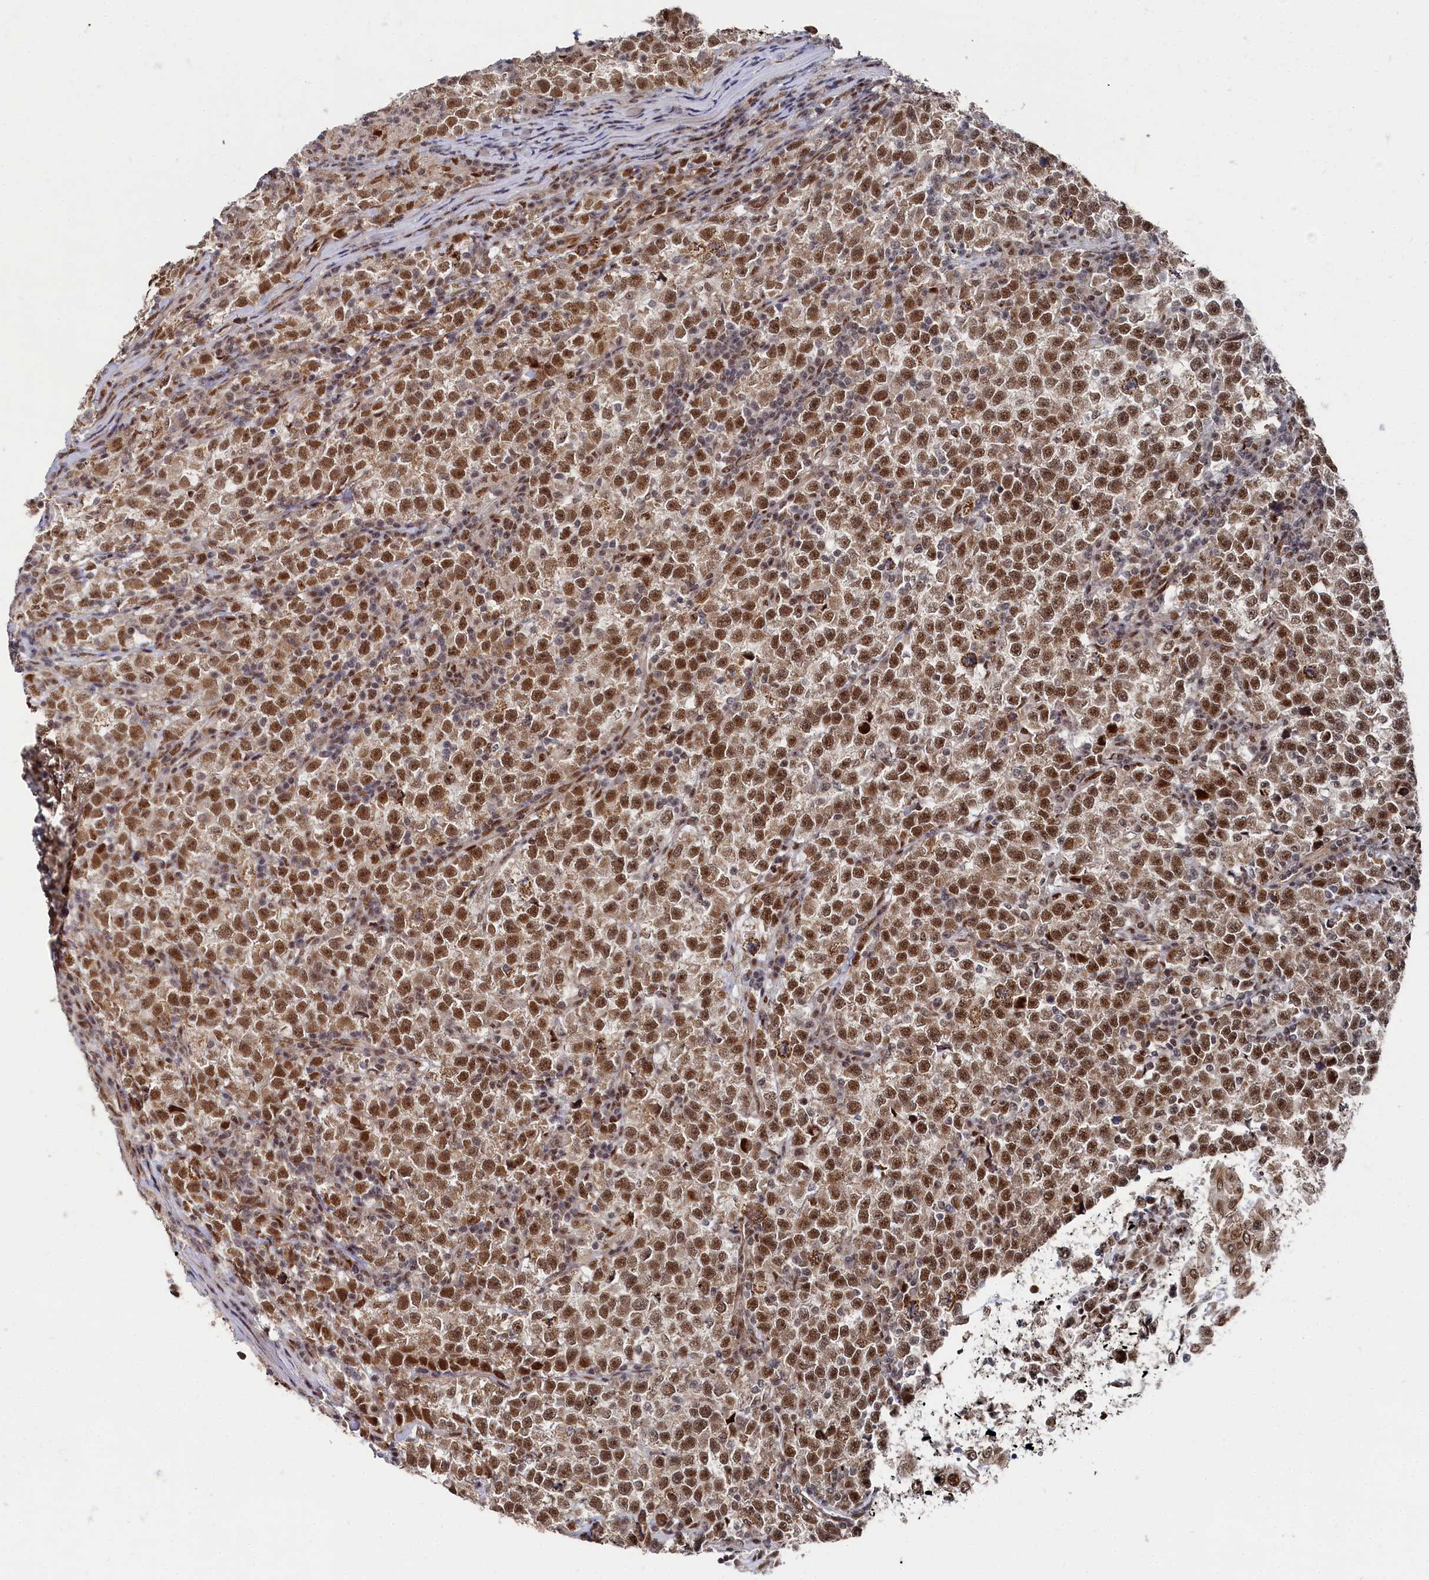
{"staining": {"intensity": "moderate", "quantity": ">75%", "location": "nuclear"}, "tissue": "testis cancer", "cell_type": "Tumor cells", "image_type": "cancer", "snomed": [{"axis": "morphology", "description": "Normal tissue, NOS"}, {"axis": "morphology", "description": "Seminoma, NOS"}, {"axis": "topography", "description": "Testis"}], "caption": "A histopathology image of testis cancer stained for a protein exhibits moderate nuclear brown staining in tumor cells.", "gene": "BUB3", "patient": {"sex": "male", "age": 43}}